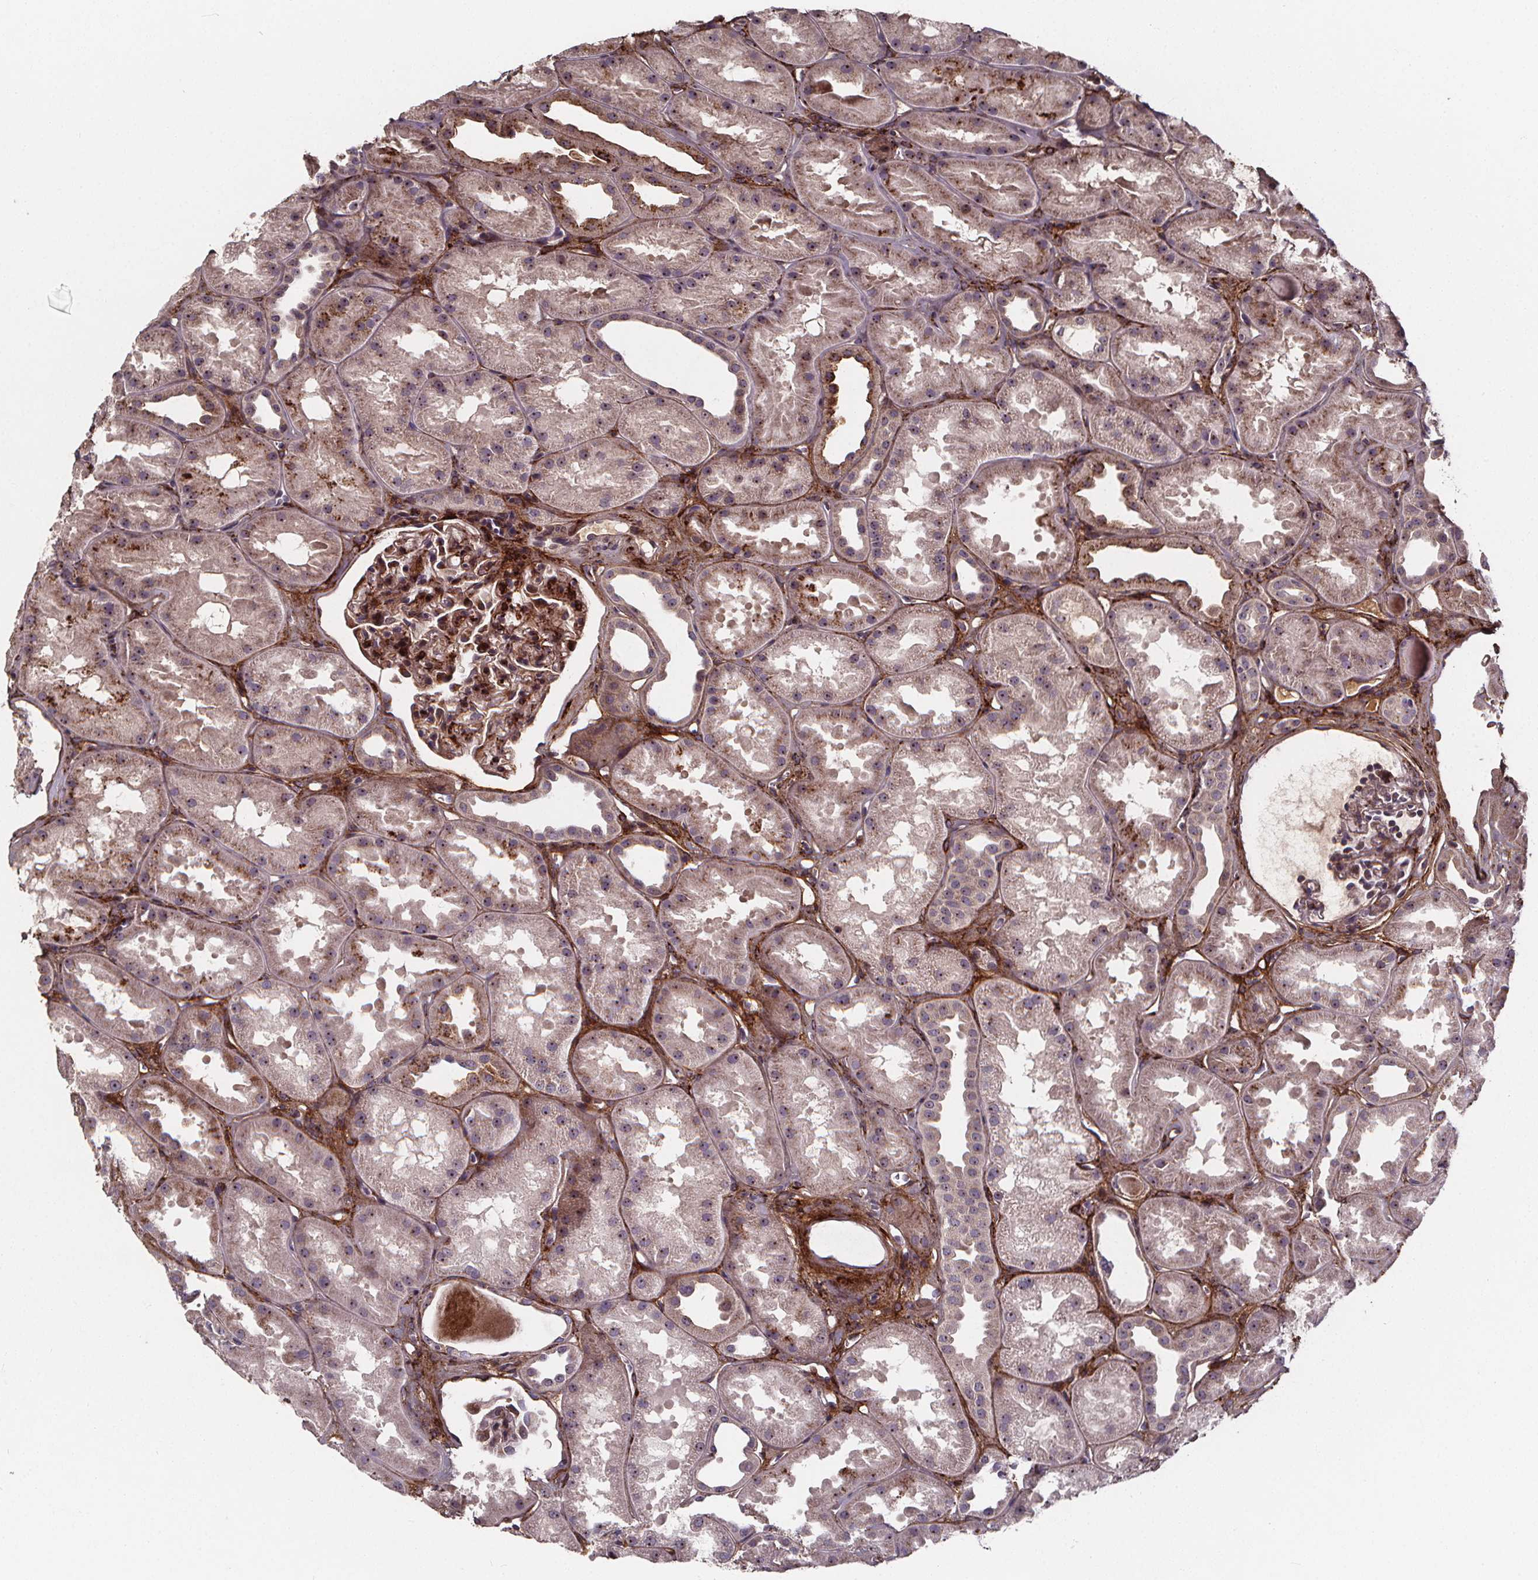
{"staining": {"intensity": "negative", "quantity": "none", "location": "none"}, "tissue": "kidney", "cell_type": "Cells in glomeruli", "image_type": "normal", "snomed": [{"axis": "morphology", "description": "Normal tissue, NOS"}, {"axis": "topography", "description": "Kidney"}], "caption": "An immunohistochemistry (IHC) photomicrograph of benign kidney is shown. There is no staining in cells in glomeruli of kidney.", "gene": "AEBP1", "patient": {"sex": "male", "age": 61}}